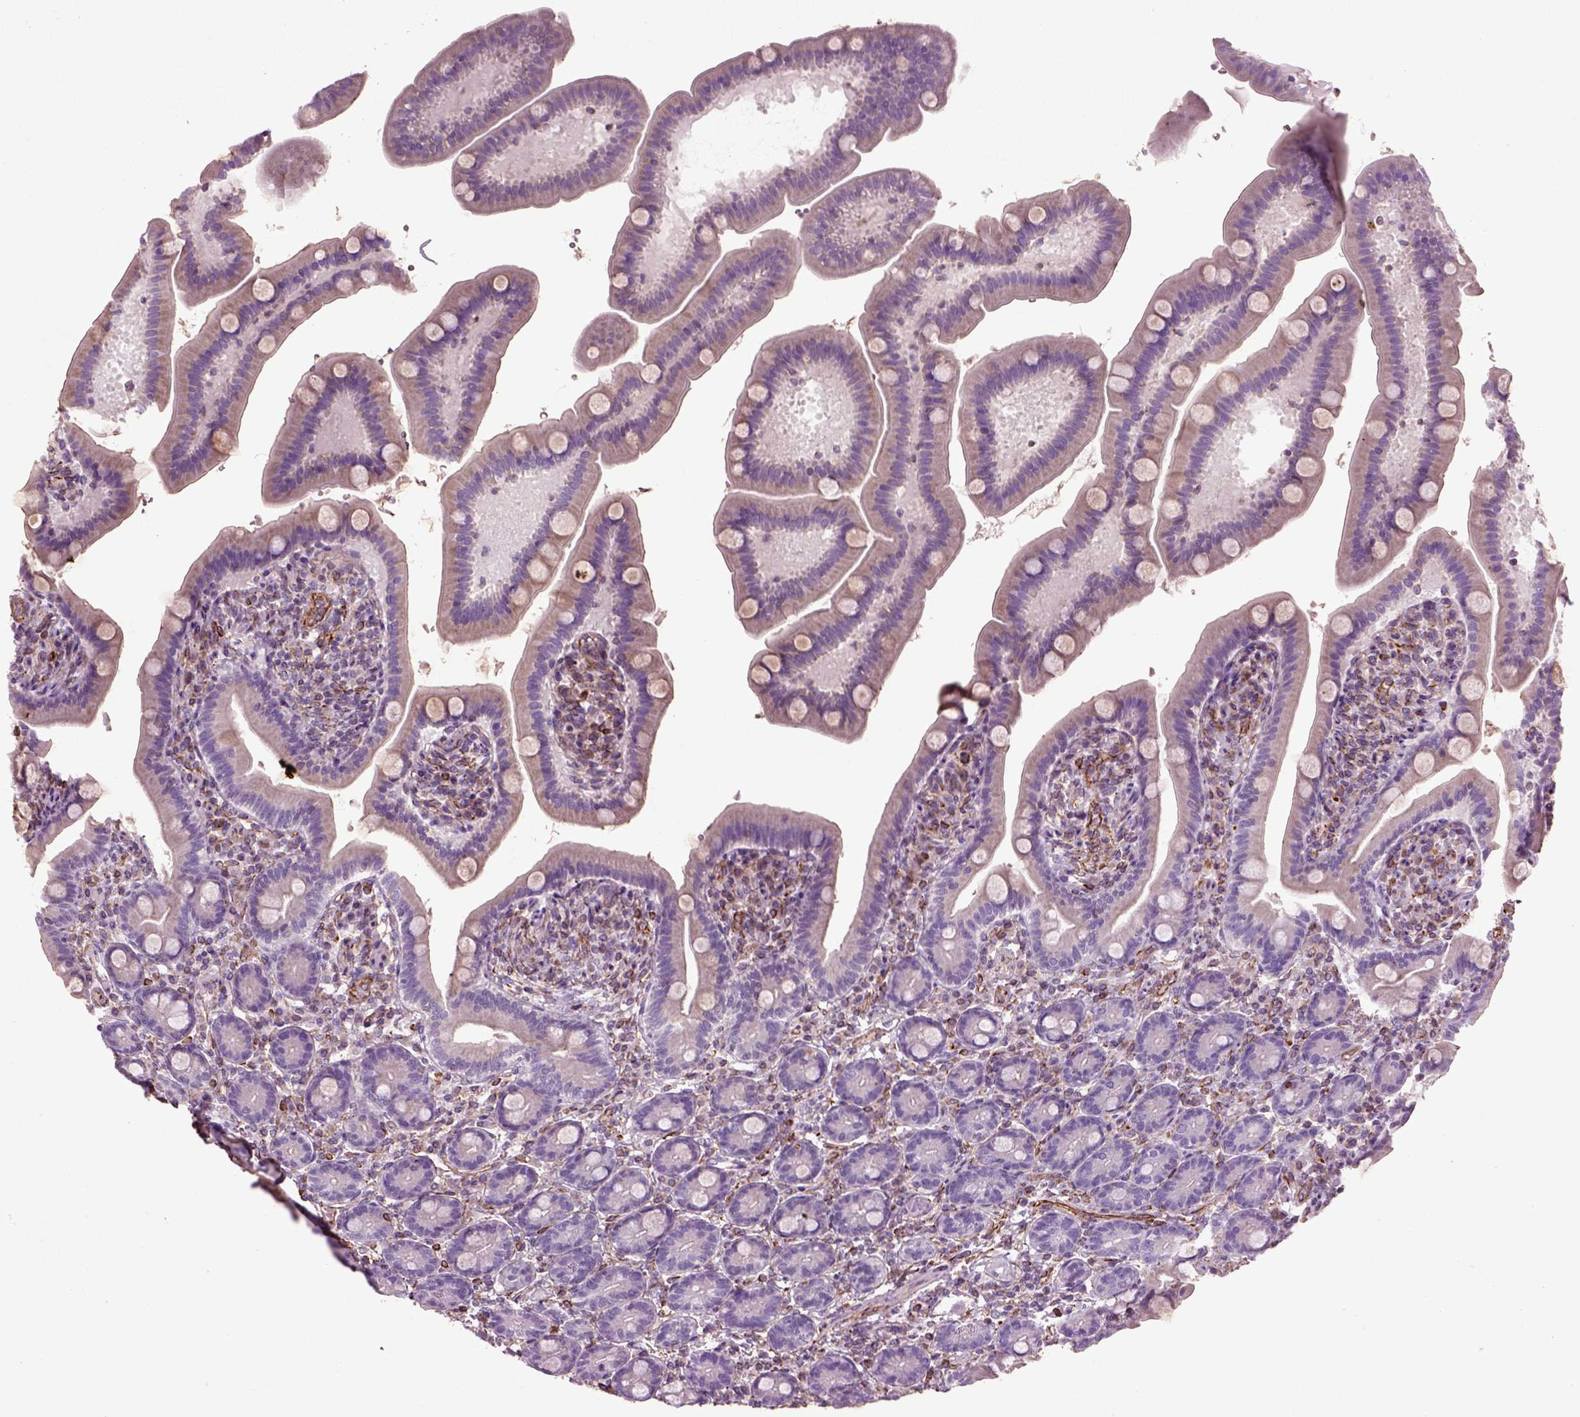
{"staining": {"intensity": "negative", "quantity": "none", "location": "none"}, "tissue": "small intestine", "cell_type": "Glandular cells", "image_type": "normal", "snomed": [{"axis": "morphology", "description": "Normal tissue, NOS"}, {"axis": "topography", "description": "Small intestine"}], "caption": "A high-resolution photomicrograph shows immunohistochemistry staining of benign small intestine, which reveals no significant expression in glandular cells. (Stains: DAB immunohistochemistry (IHC) with hematoxylin counter stain, Microscopy: brightfield microscopy at high magnification).", "gene": "ACER3", "patient": {"sex": "male", "age": 66}}